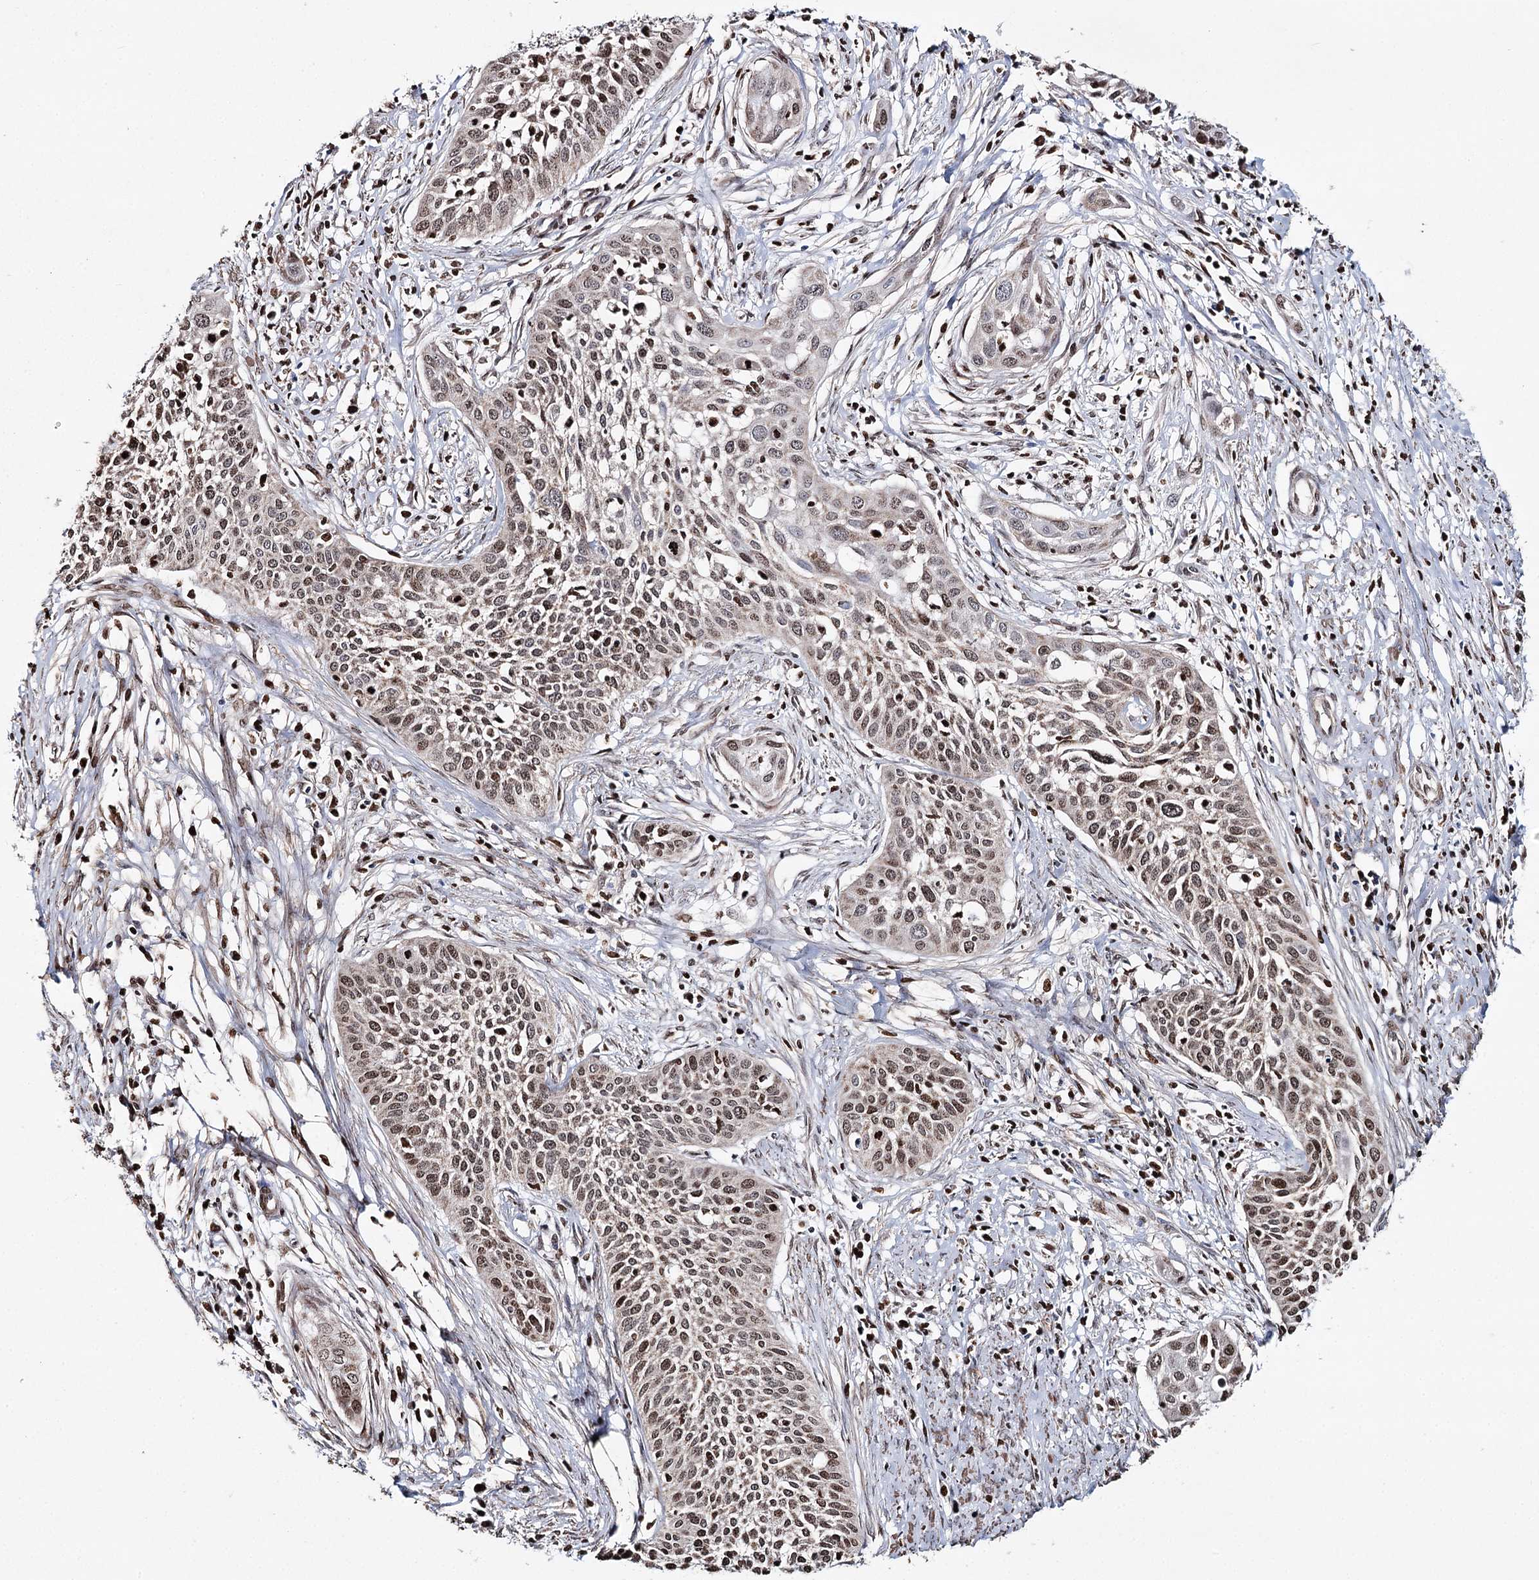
{"staining": {"intensity": "moderate", "quantity": ">75%", "location": "nuclear"}, "tissue": "cervical cancer", "cell_type": "Tumor cells", "image_type": "cancer", "snomed": [{"axis": "morphology", "description": "Squamous cell carcinoma, NOS"}, {"axis": "topography", "description": "Cervix"}], "caption": "Cervical cancer was stained to show a protein in brown. There is medium levels of moderate nuclear positivity in about >75% of tumor cells.", "gene": "PDHX", "patient": {"sex": "female", "age": 34}}